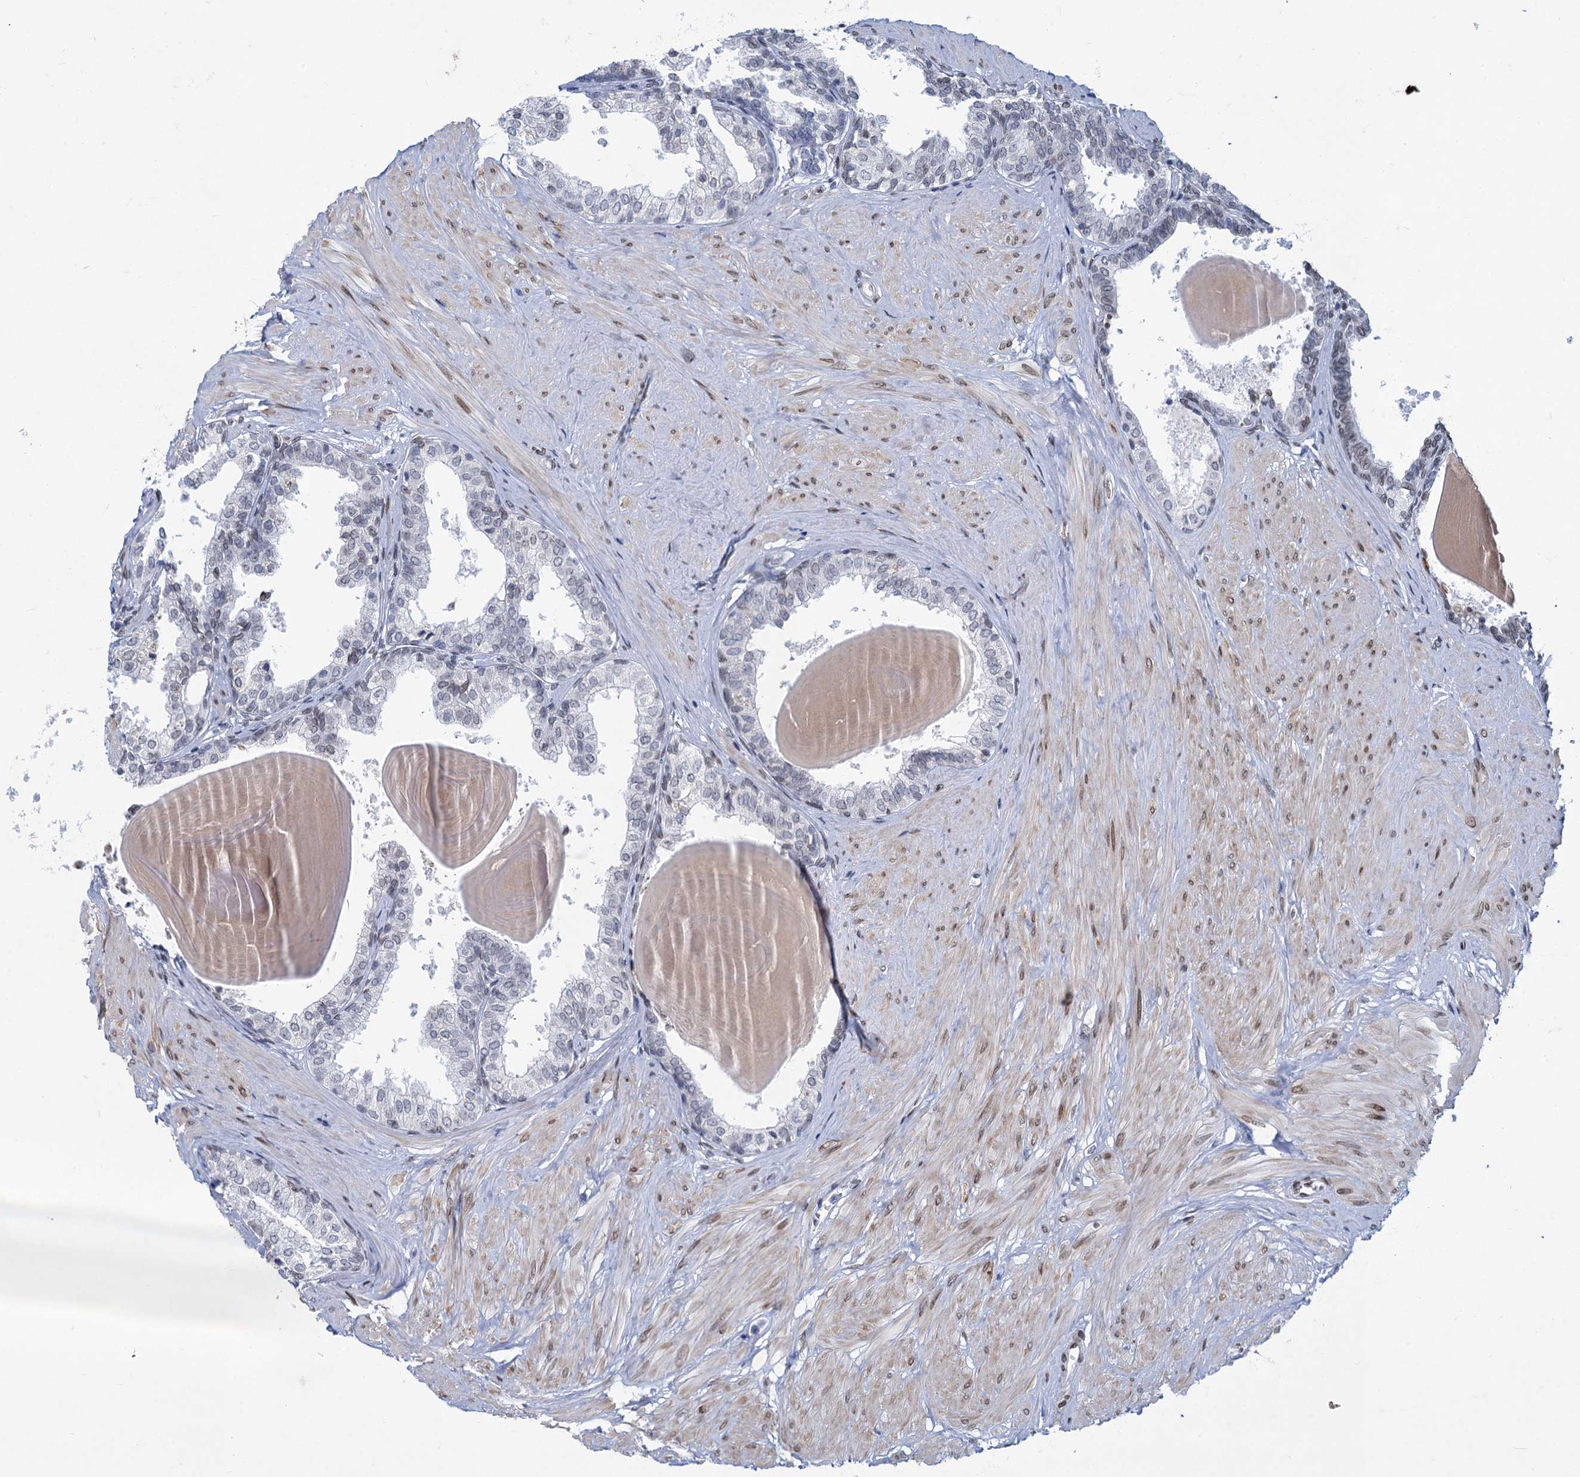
{"staining": {"intensity": "moderate", "quantity": "<25%", "location": "nuclear"}, "tissue": "prostate", "cell_type": "Glandular cells", "image_type": "normal", "snomed": [{"axis": "morphology", "description": "Normal tissue, NOS"}, {"axis": "topography", "description": "Prostate"}], "caption": "Protein staining exhibits moderate nuclear positivity in approximately <25% of glandular cells in normal prostate.", "gene": "PRSS35", "patient": {"sex": "male", "age": 48}}